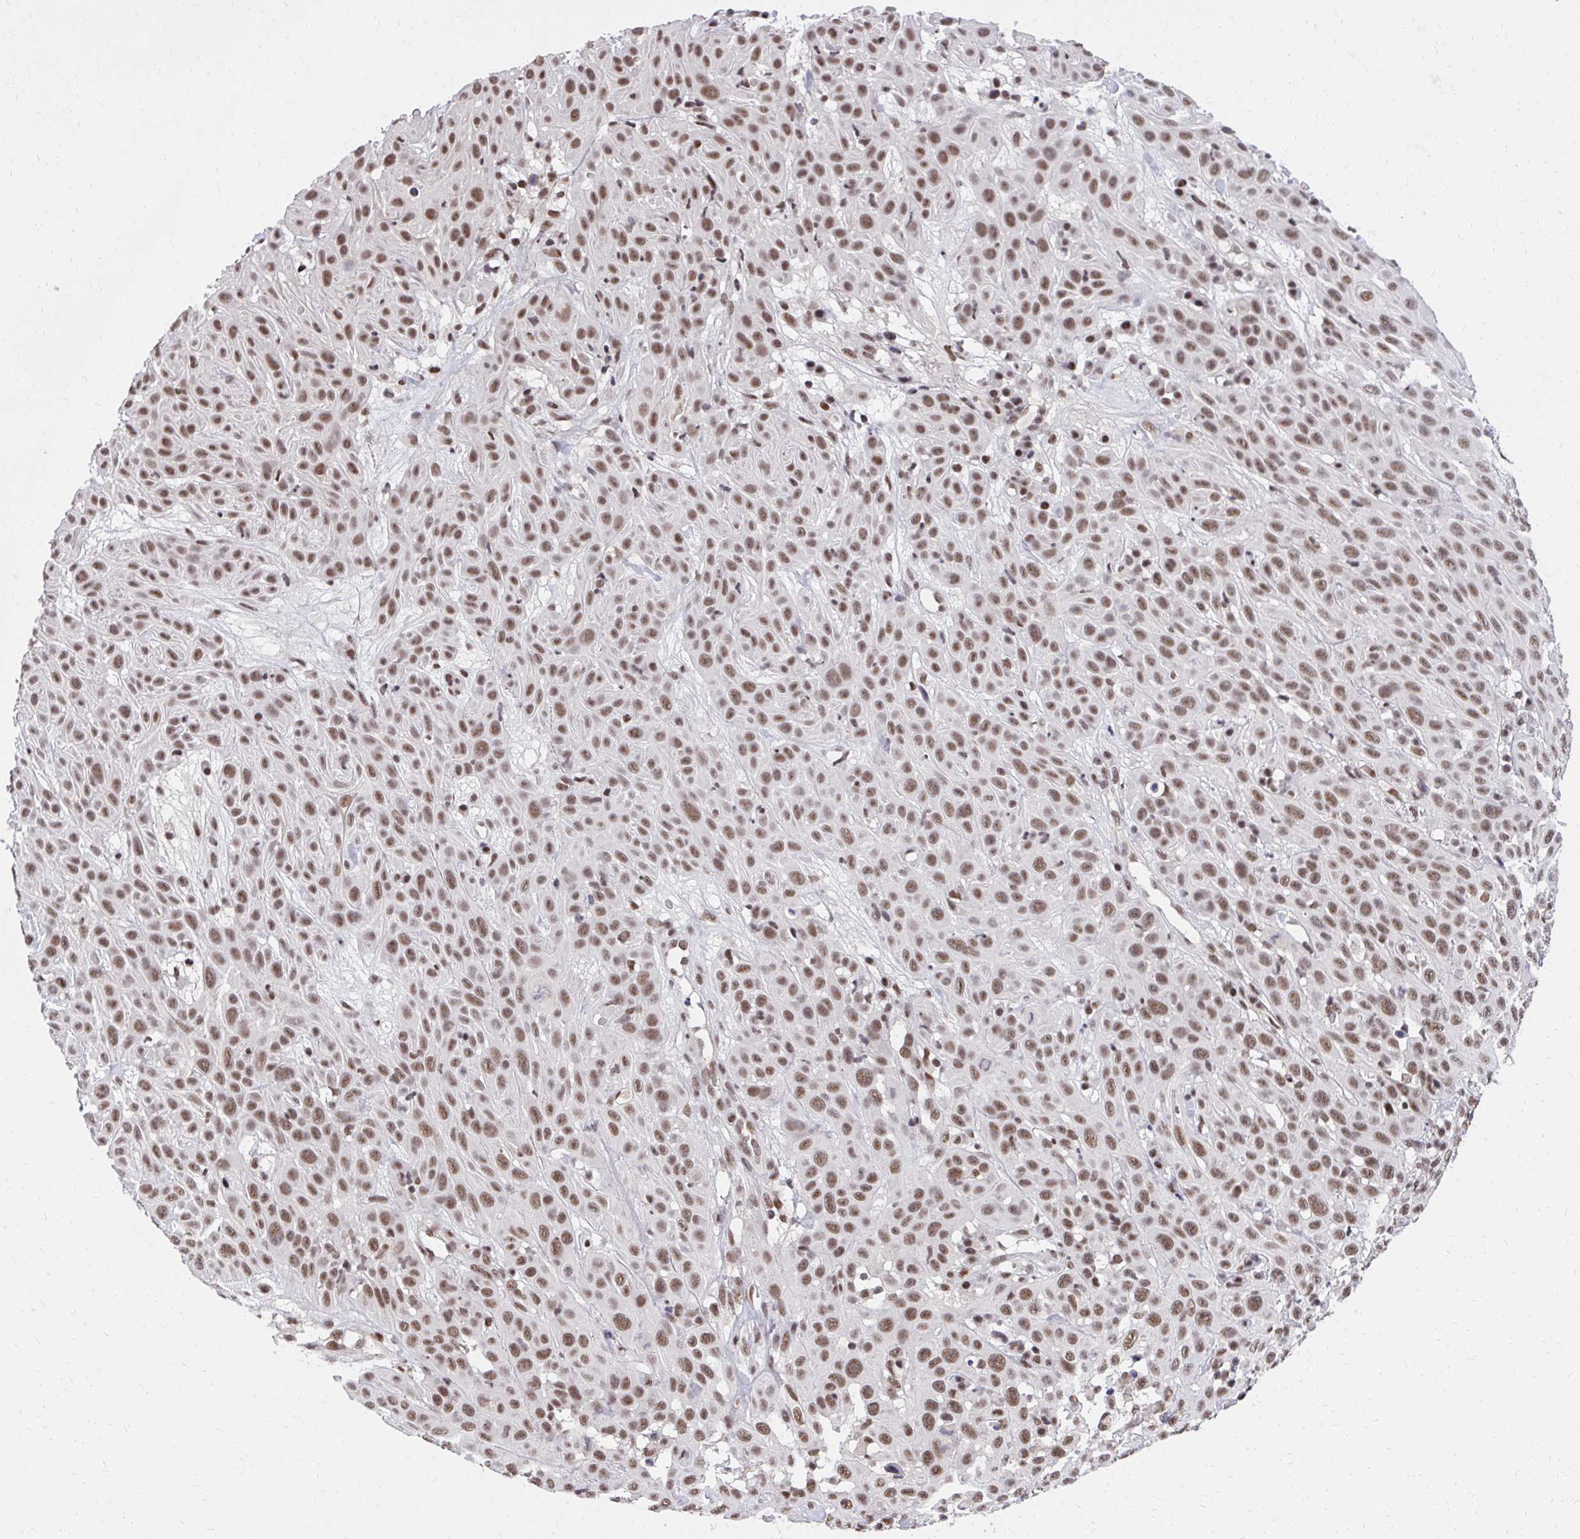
{"staining": {"intensity": "moderate", "quantity": ">75%", "location": "nuclear"}, "tissue": "skin cancer", "cell_type": "Tumor cells", "image_type": "cancer", "snomed": [{"axis": "morphology", "description": "Squamous cell carcinoma, NOS"}, {"axis": "topography", "description": "Skin"}], "caption": "Protein expression analysis of skin squamous cell carcinoma shows moderate nuclear staining in about >75% of tumor cells.", "gene": "SYNE4", "patient": {"sex": "male", "age": 82}}